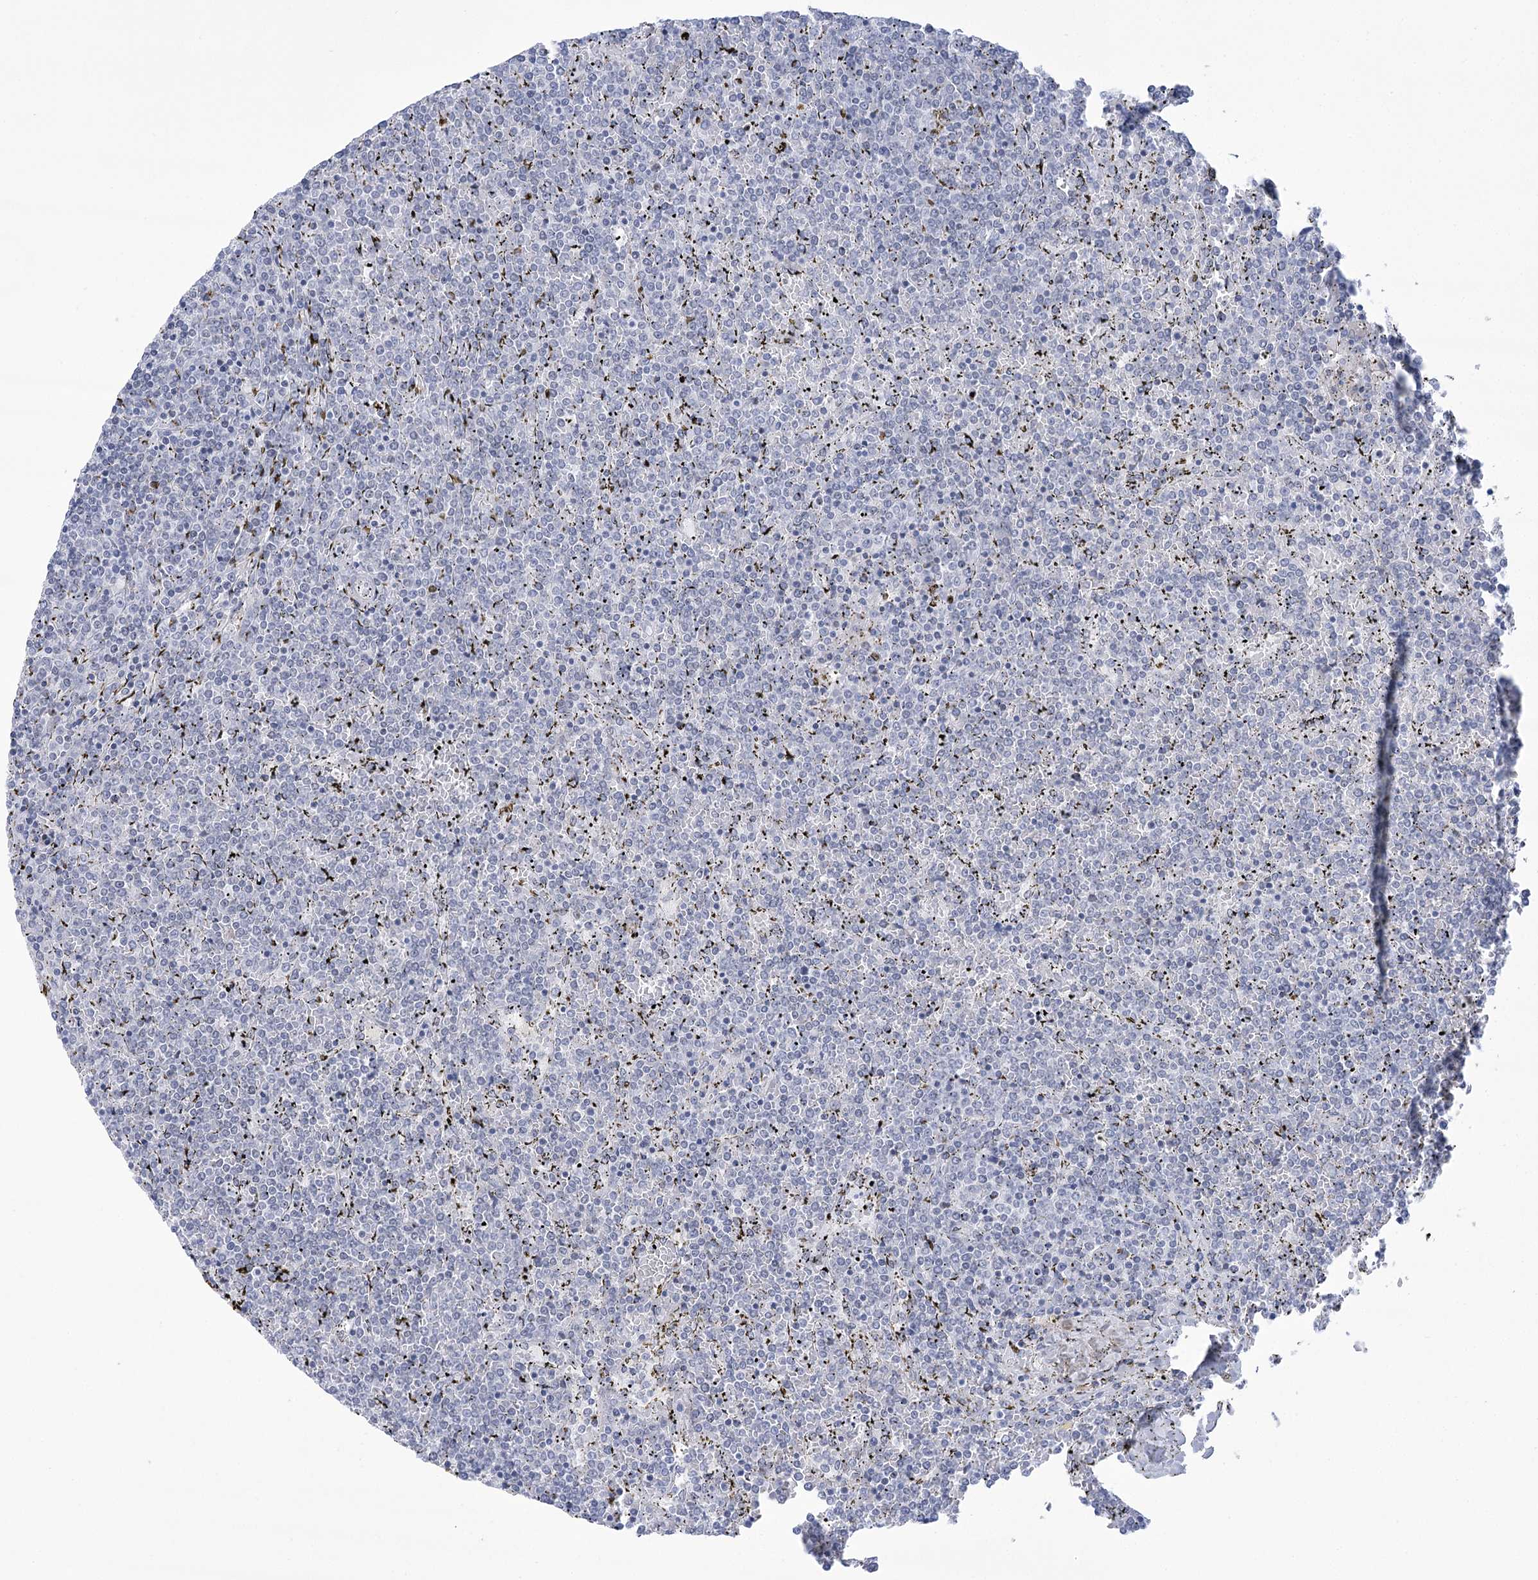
{"staining": {"intensity": "negative", "quantity": "none", "location": "none"}, "tissue": "lymphoma", "cell_type": "Tumor cells", "image_type": "cancer", "snomed": [{"axis": "morphology", "description": "Malignant lymphoma, non-Hodgkin's type, Low grade"}, {"axis": "topography", "description": "Spleen"}], "caption": "The histopathology image exhibits no staining of tumor cells in malignant lymphoma, non-Hodgkin's type (low-grade). (Immunohistochemistry (ihc), brightfield microscopy, high magnification).", "gene": "HORMAD1", "patient": {"sex": "female", "age": 19}}